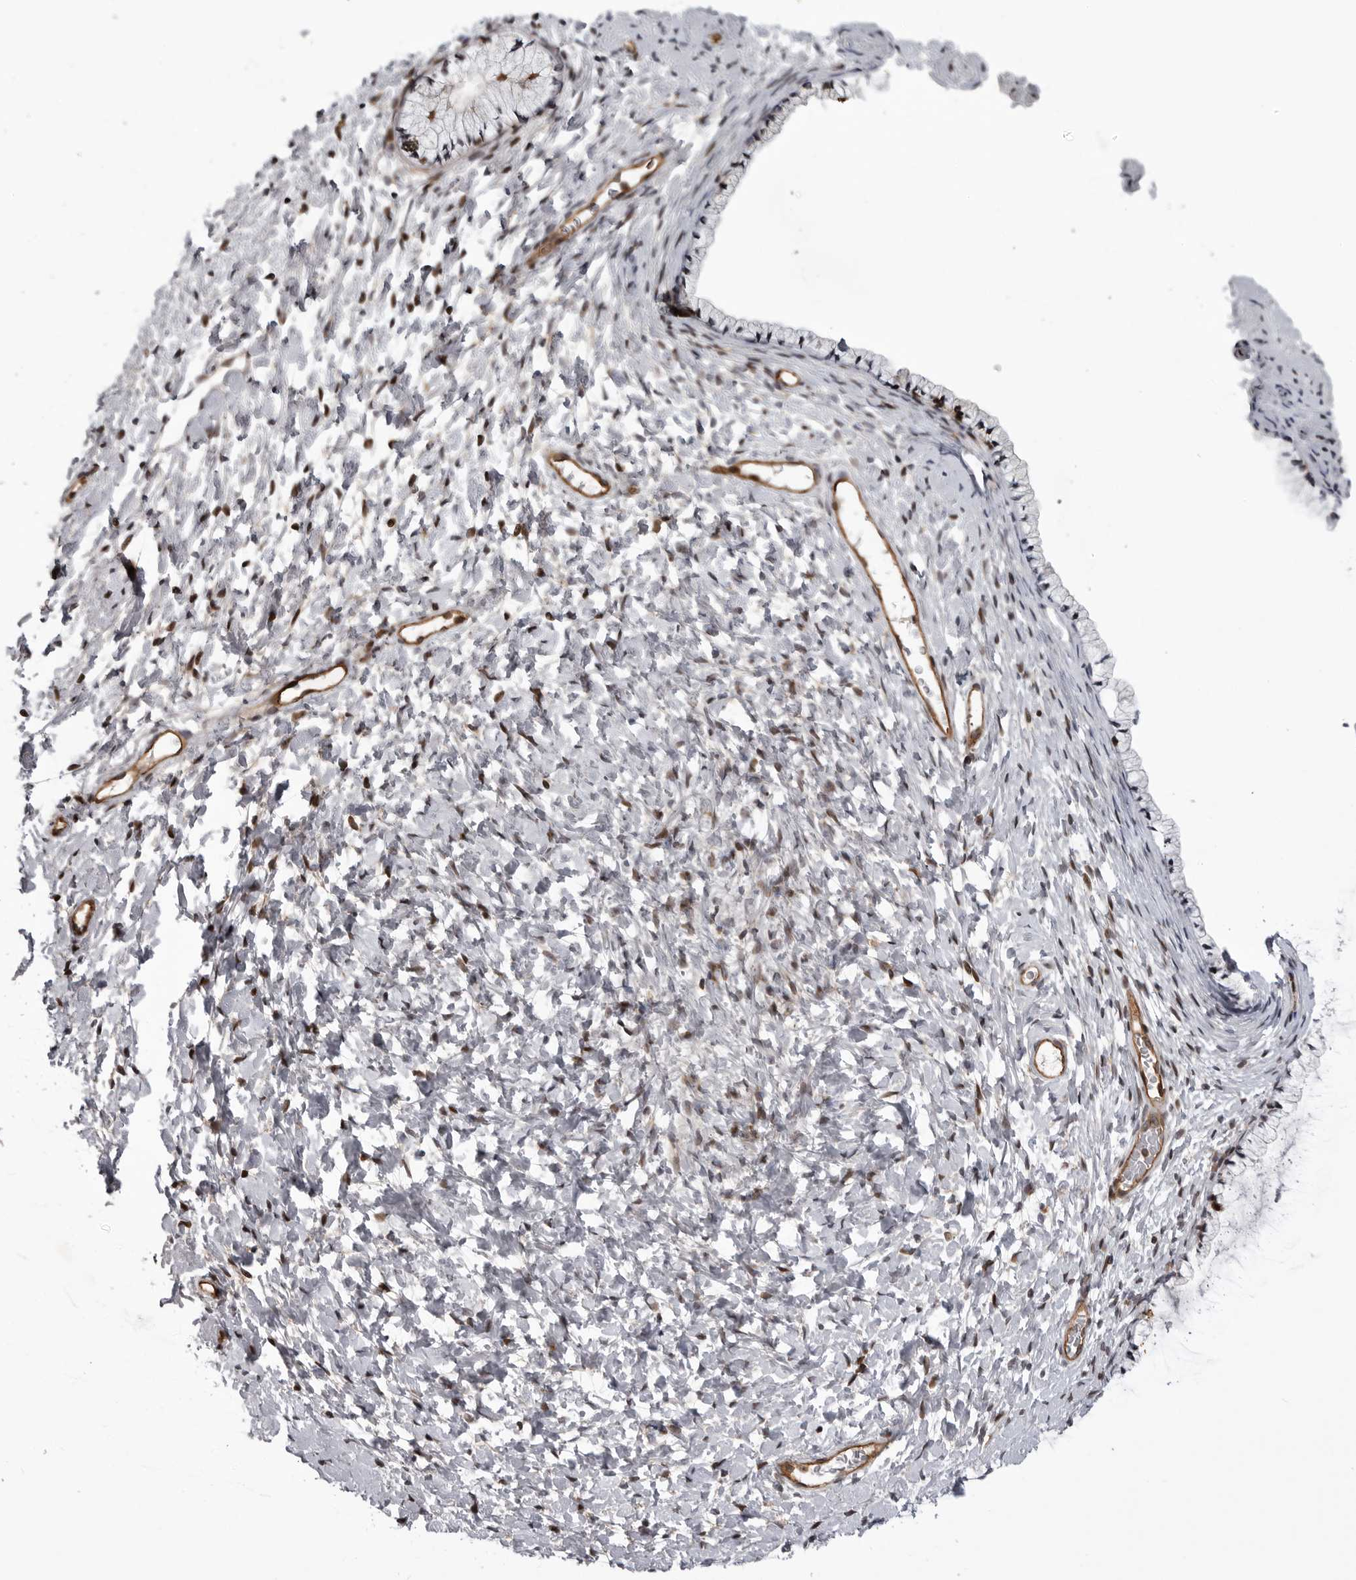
{"staining": {"intensity": "moderate", "quantity": "<25%", "location": "cytoplasmic/membranous"}, "tissue": "cervix", "cell_type": "Glandular cells", "image_type": "normal", "snomed": [{"axis": "morphology", "description": "Normal tissue, NOS"}, {"axis": "topography", "description": "Cervix"}], "caption": "Brown immunohistochemical staining in normal human cervix exhibits moderate cytoplasmic/membranous positivity in about <25% of glandular cells. (Brightfield microscopy of DAB IHC at high magnification).", "gene": "ABL1", "patient": {"sex": "female", "age": 72}}